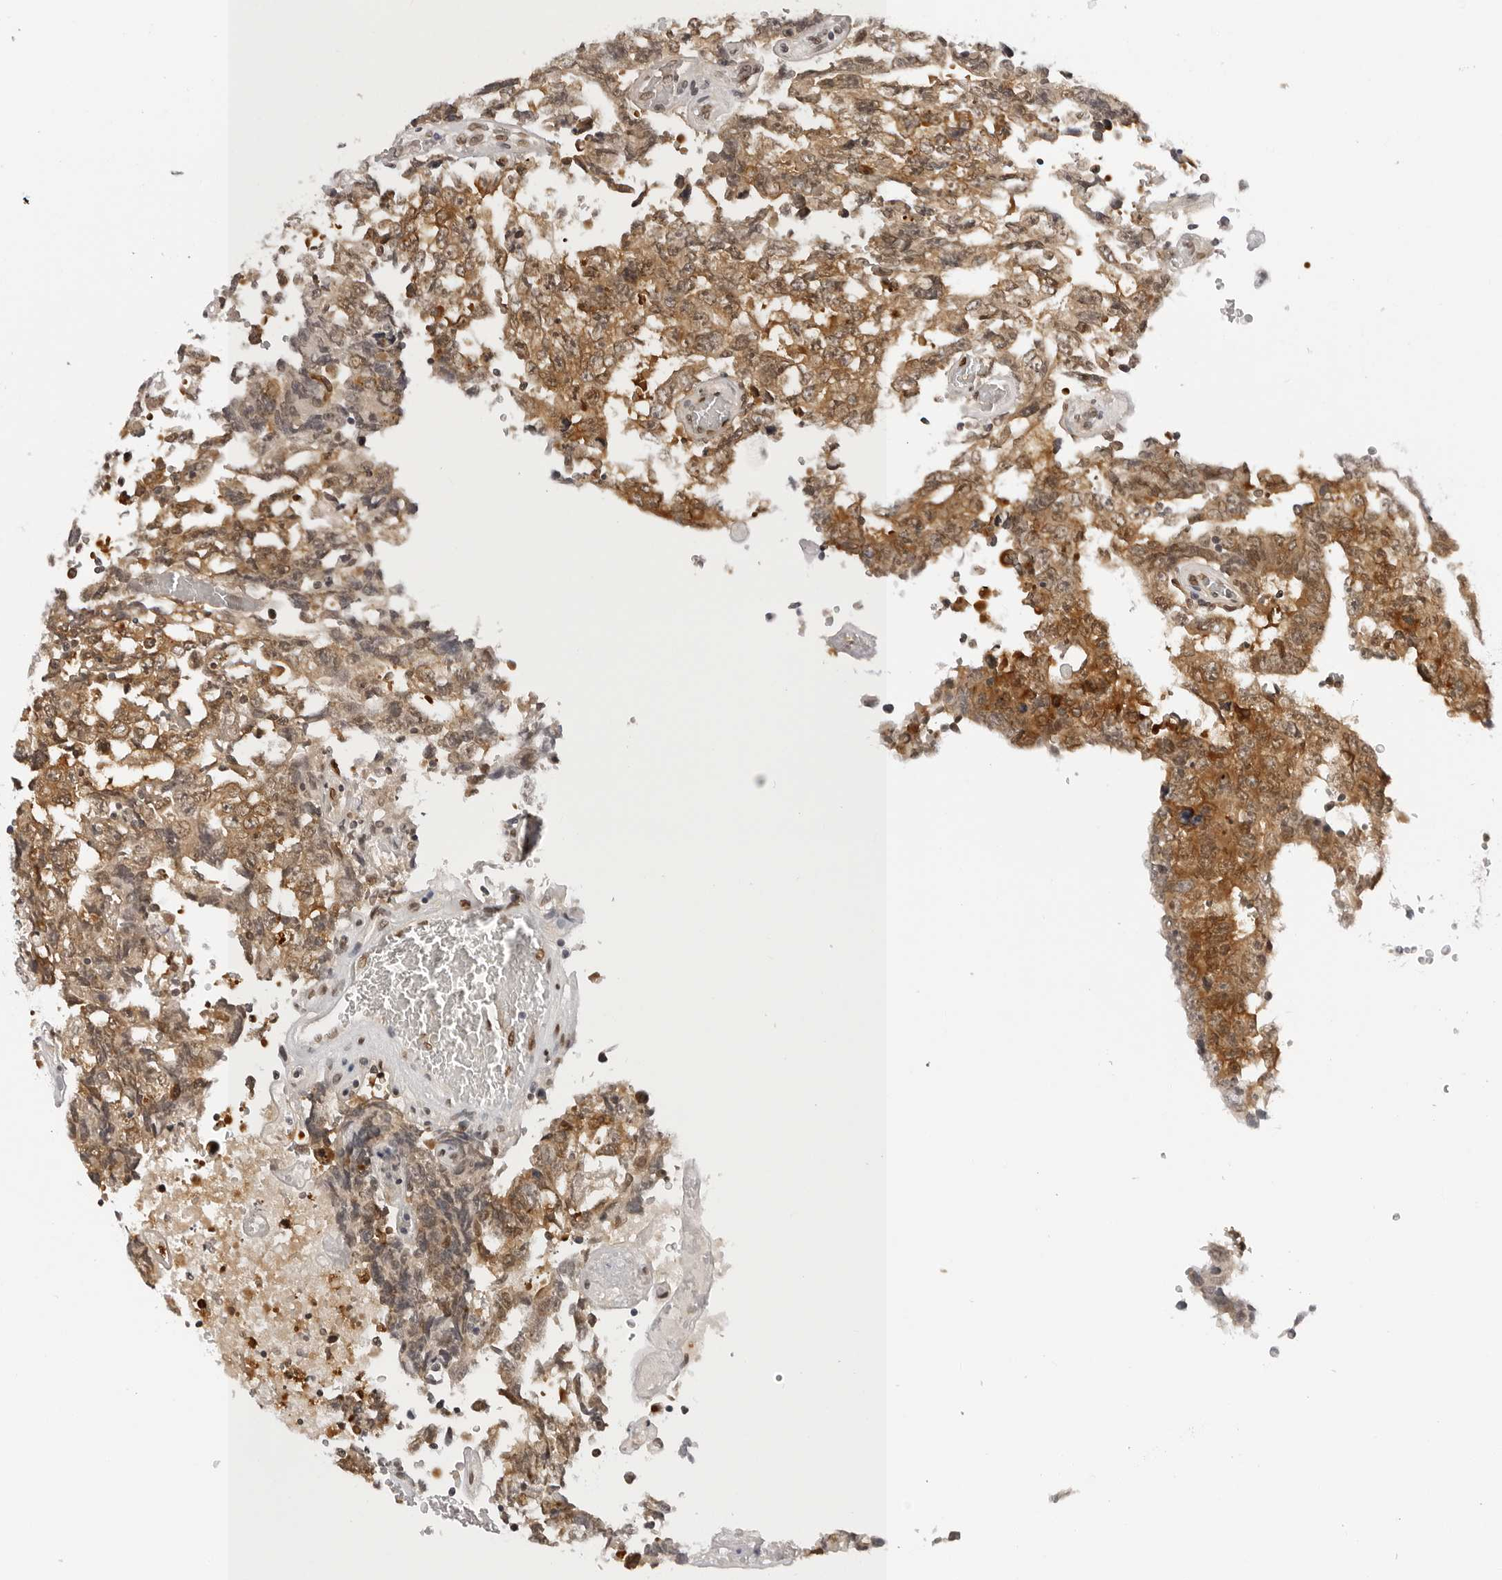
{"staining": {"intensity": "weak", "quantity": ">75%", "location": "cytoplasmic/membranous,nuclear"}, "tissue": "testis cancer", "cell_type": "Tumor cells", "image_type": "cancer", "snomed": [{"axis": "morphology", "description": "Carcinoma, Embryonal, NOS"}, {"axis": "topography", "description": "Testis"}], "caption": "About >75% of tumor cells in human embryonal carcinoma (testis) exhibit weak cytoplasmic/membranous and nuclear protein staining as visualized by brown immunohistochemical staining.", "gene": "WDR77", "patient": {"sex": "male", "age": 26}}